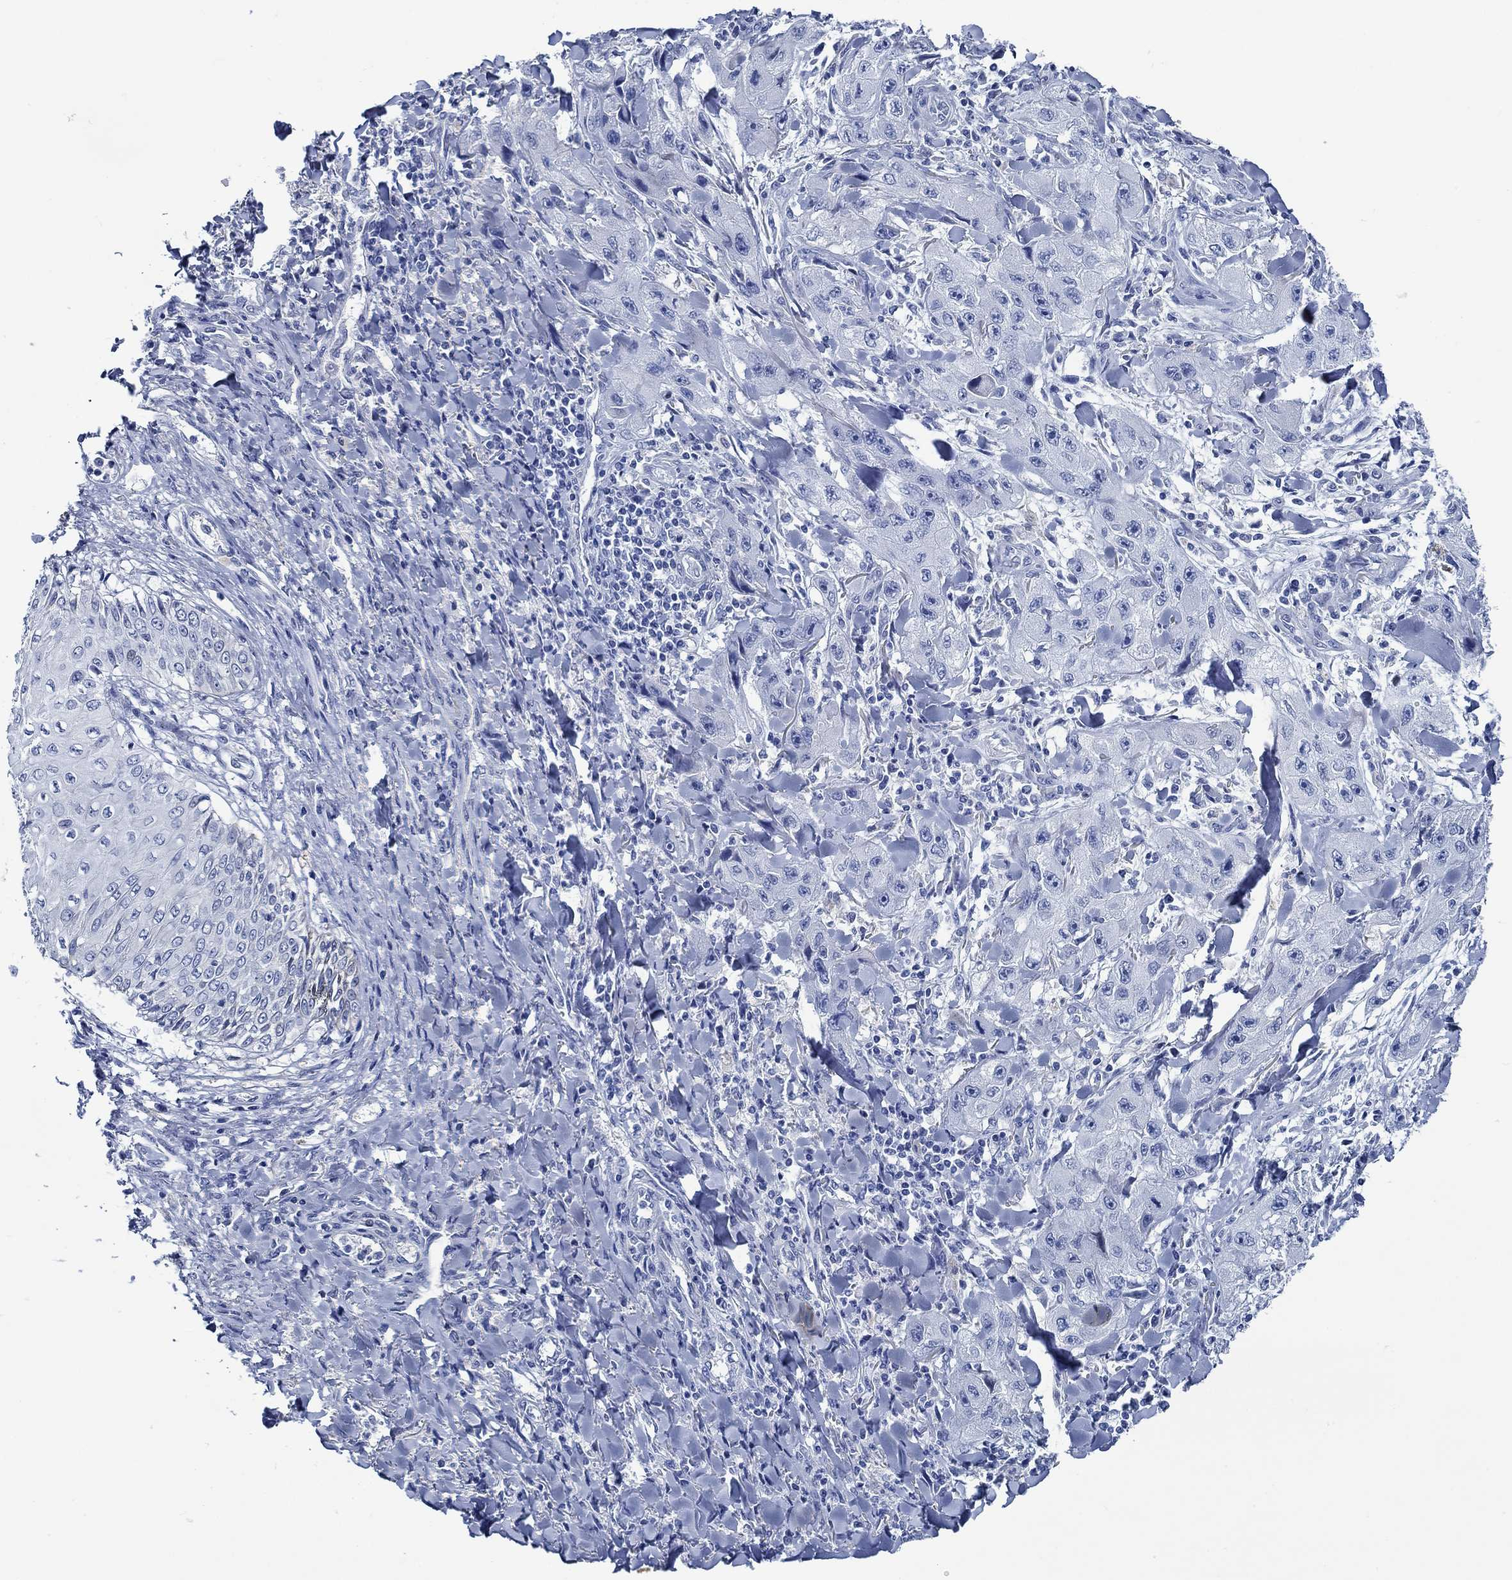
{"staining": {"intensity": "negative", "quantity": "none", "location": "none"}, "tissue": "skin cancer", "cell_type": "Tumor cells", "image_type": "cancer", "snomed": [{"axis": "morphology", "description": "Squamous cell carcinoma, NOS"}, {"axis": "topography", "description": "Skin"}, {"axis": "topography", "description": "Subcutis"}], "caption": "Immunohistochemistry histopathology image of skin squamous cell carcinoma stained for a protein (brown), which exhibits no staining in tumor cells.", "gene": "SVEP1", "patient": {"sex": "male", "age": 73}}